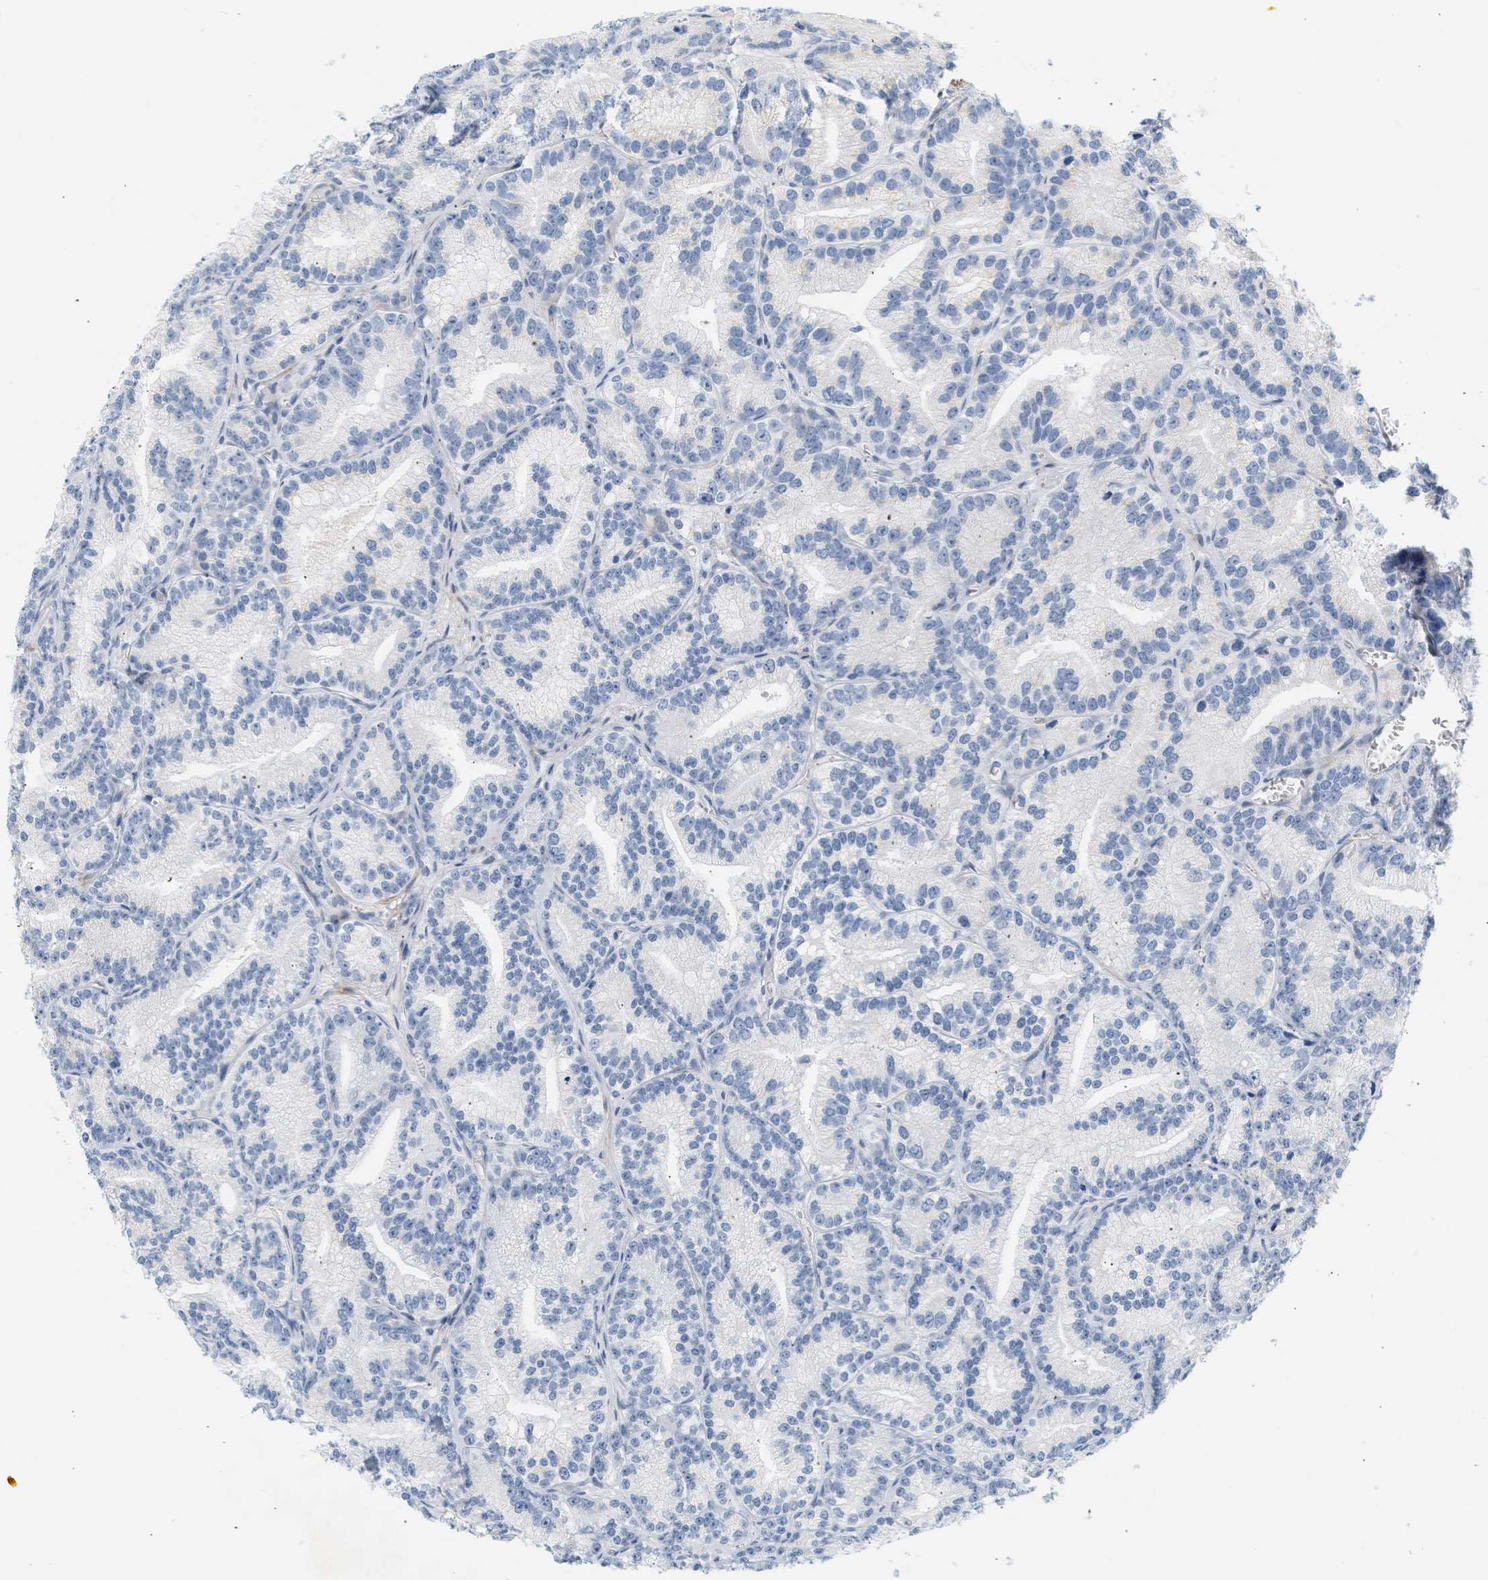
{"staining": {"intensity": "negative", "quantity": "none", "location": "none"}, "tissue": "prostate cancer", "cell_type": "Tumor cells", "image_type": "cancer", "snomed": [{"axis": "morphology", "description": "Adenocarcinoma, Low grade"}, {"axis": "topography", "description": "Prostate"}], "caption": "Immunohistochemistry (IHC) of human prostate low-grade adenocarcinoma demonstrates no expression in tumor cells. (DAB (3,3'-diaminobenzidine) immunohistochemistry with hematoxylin counter stain).", "gene": "SLC30A7", "patient": {"sex": "male", "age": 89}}